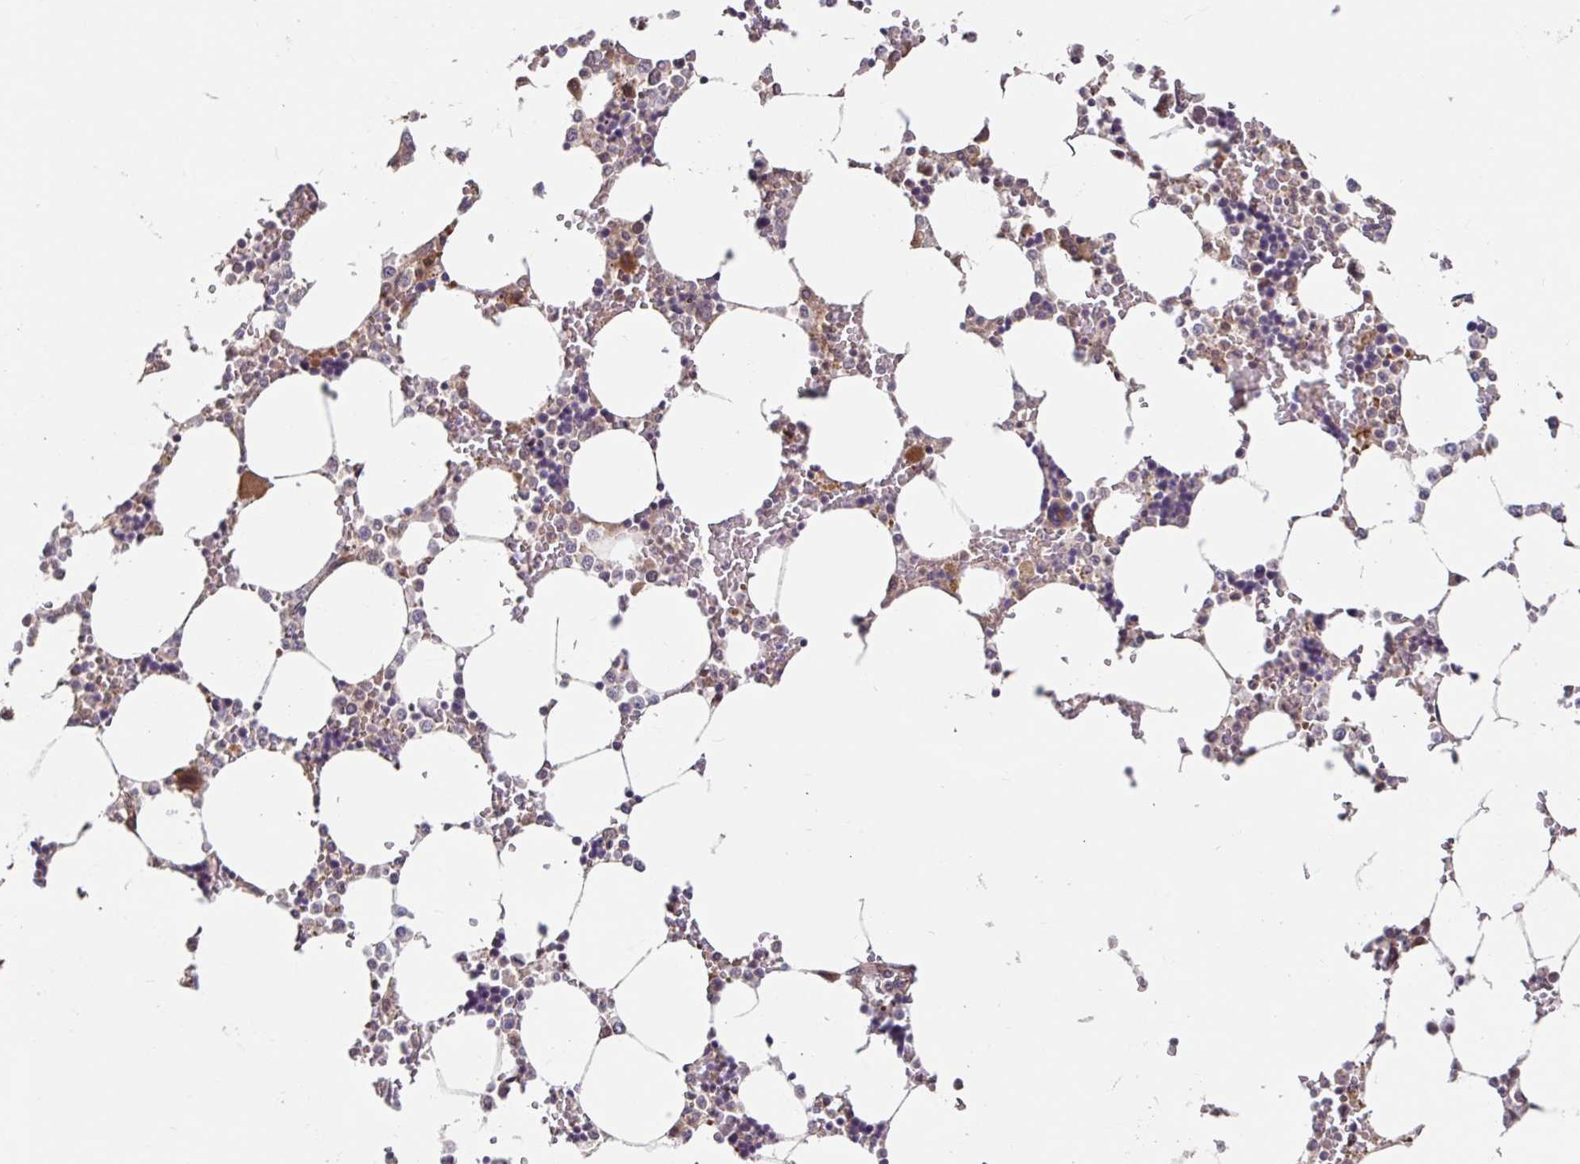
{"staining": {"intensity": "moderate", "quantity": "<25%", "location": "cytoplasmic/membranous"}, "tissue": "bone marrow", "cell_type": "Hematopoietic cells", "image_type": "normal", "snomed": [{"axis": "morphology", "description": "Normal tissue, NOS"}, {"axis": "topography", "description": "Bone marrow"}], "caption": "This micrograph displays IHC staining of normal human bone marrow, with low moderate cytoplasmic/membranous staining in about <25% of hematopoietic cells.", "gene": "STYXL1", "patient": {"sex": "male", "age": 64}}